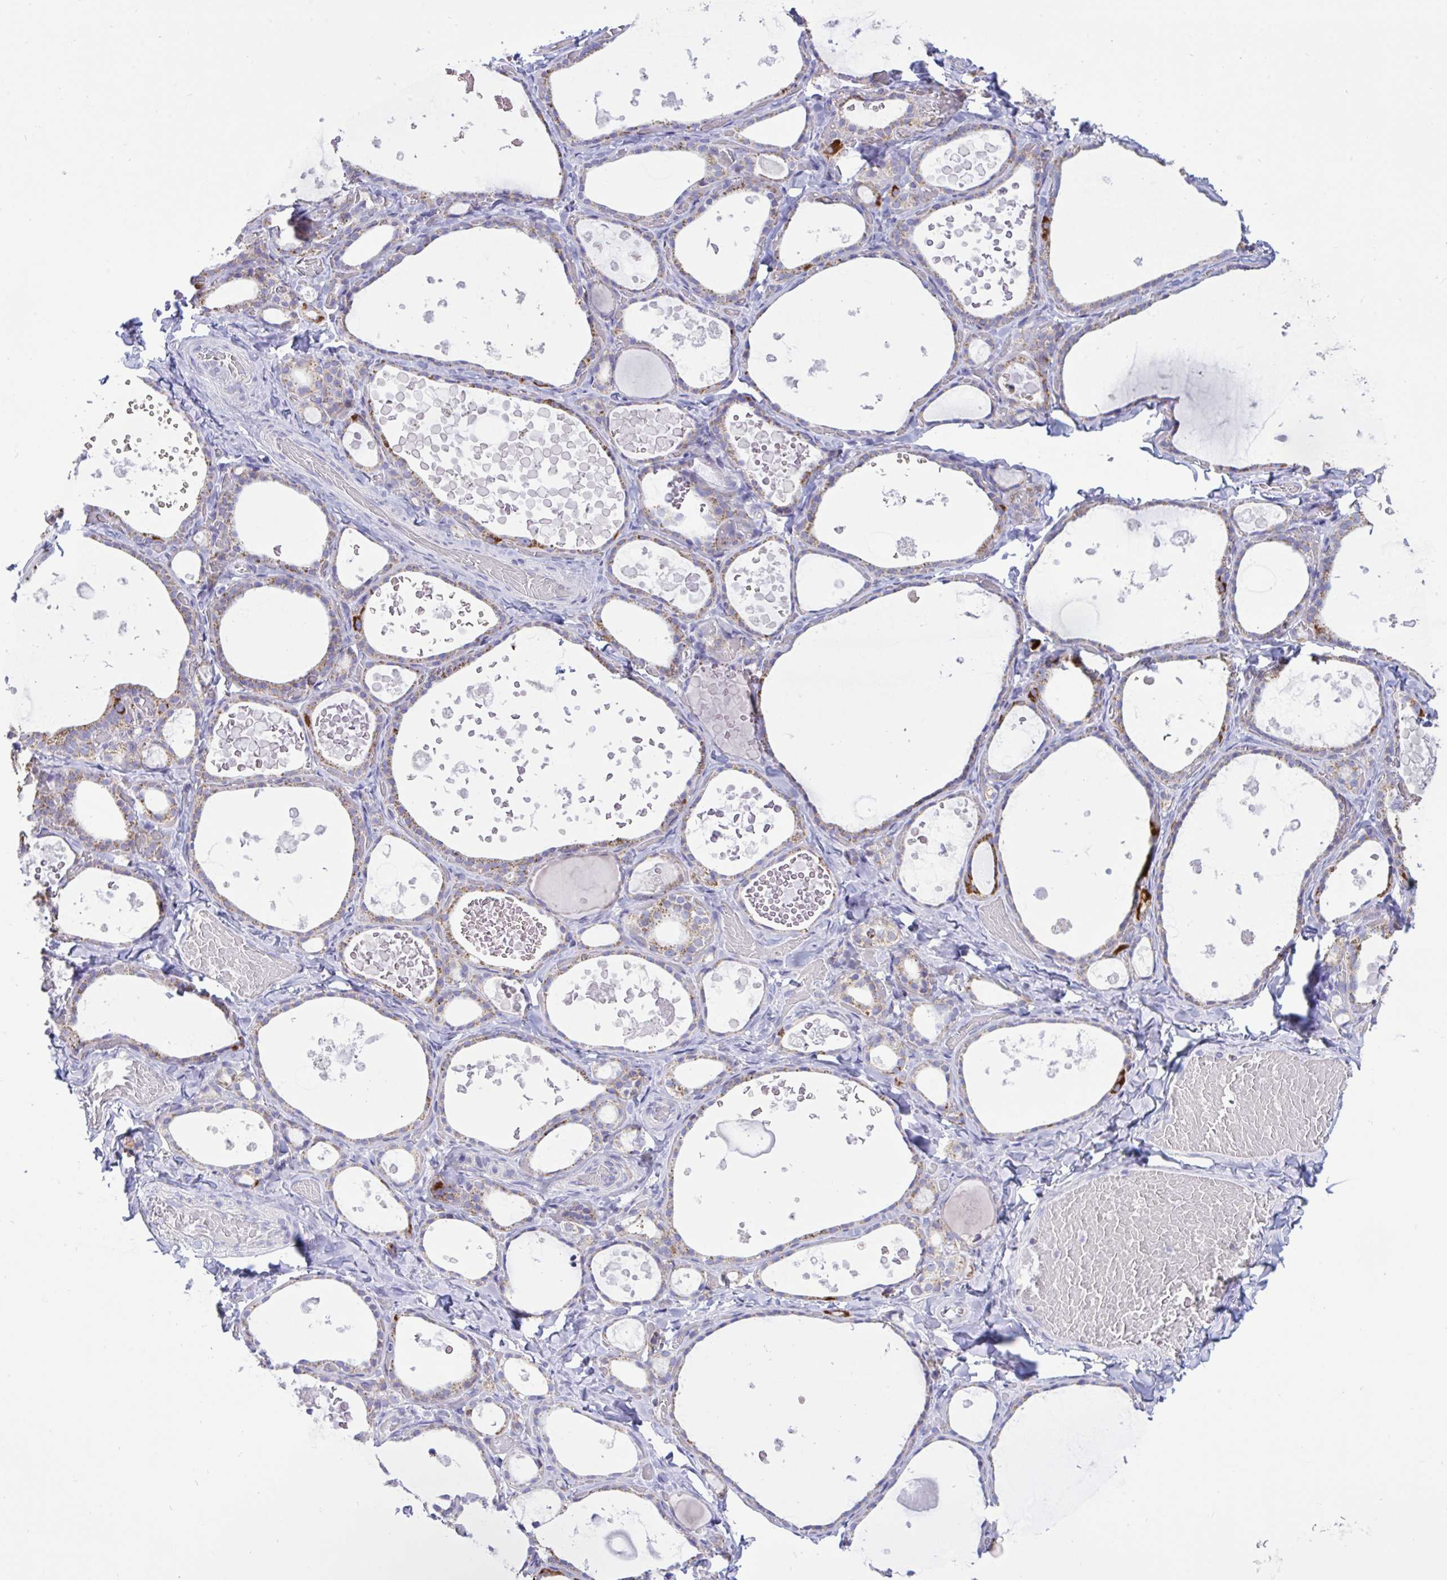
{"staining": {"intensity": "strong", "quantity": "<25%", "location": "cytoplasmic/membranous"}, "tissue": "thyroid gland", "cell_type": "Glandular cells", "image_type": "normal", "snomed": [{"axis": "morphology", "description": "Normal tissue, NOS"}, {"axis": "topography", "description": "Thyroid gland"}], "caption": "A brown stain highlights strong cytoplasmic/membranous staining of a protein in glandular cells of normal human thyroid gland. The staining is performed using DAB brown chromogen to label protein expression. The nuclei are counter-stained blue using hematoxylin.", "gene": "HSPE1", "patient": {"sex": "female", "age": 56}}